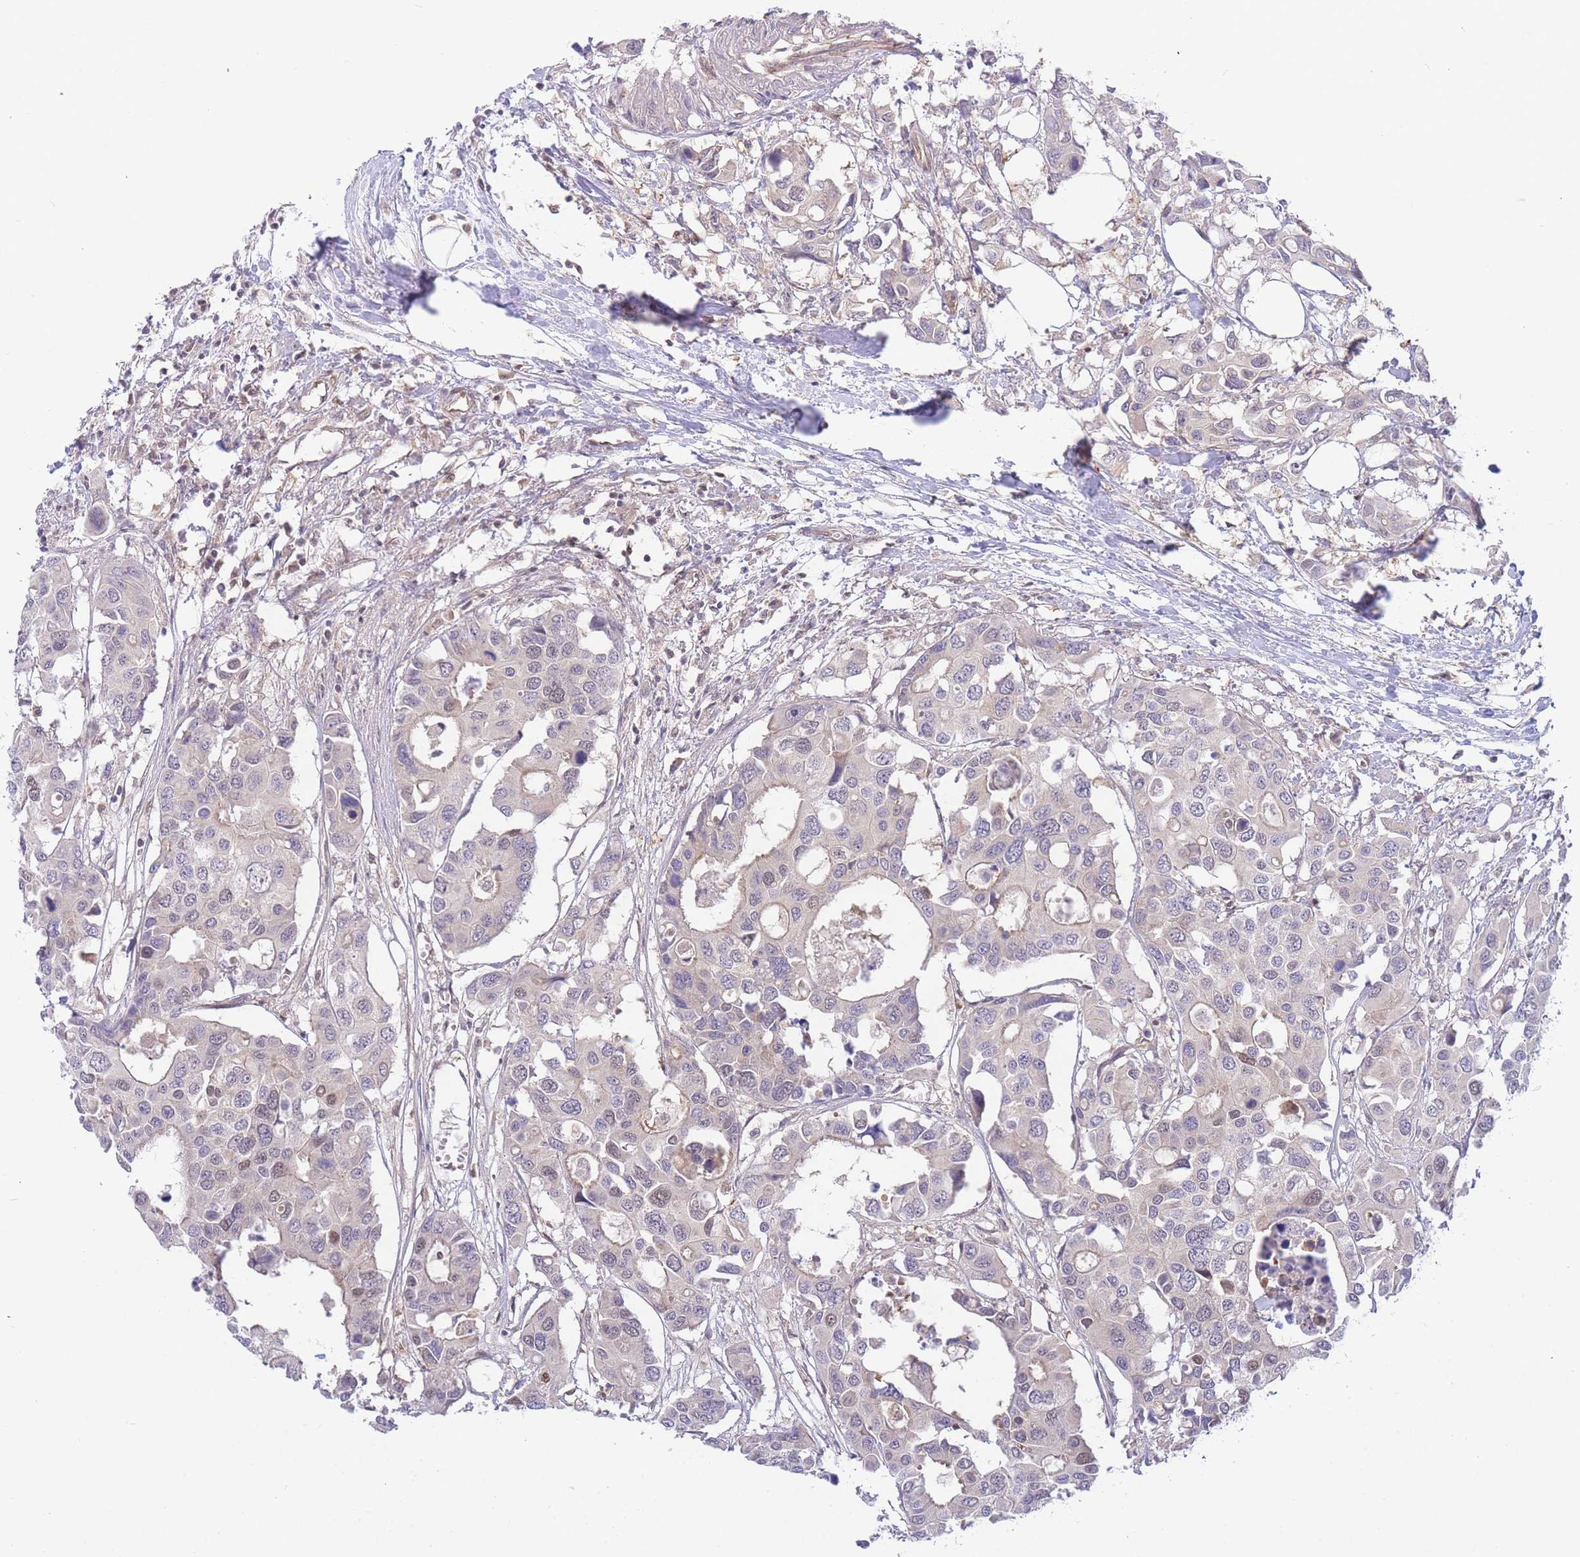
{"staining": {"intensity": "weak", "quantity": "<25%", "location": "nuclear"}, "tissue": "colorectal cancer", "cell_type": "Tumor cells", "image_type": "cancer", "snomed": [{"axis": "morphology", "description": "Adenocarcinoma, NOS"}, {"axis": "topography", "description": "Colon"}], "caption": "This is an immunohistochemistry (IHC) photomicrograph of human colorectal cancer. There is no expression in tumor cells.", "gene": "KIAA1191", "patient": {"sex": "male", "age": 77}}